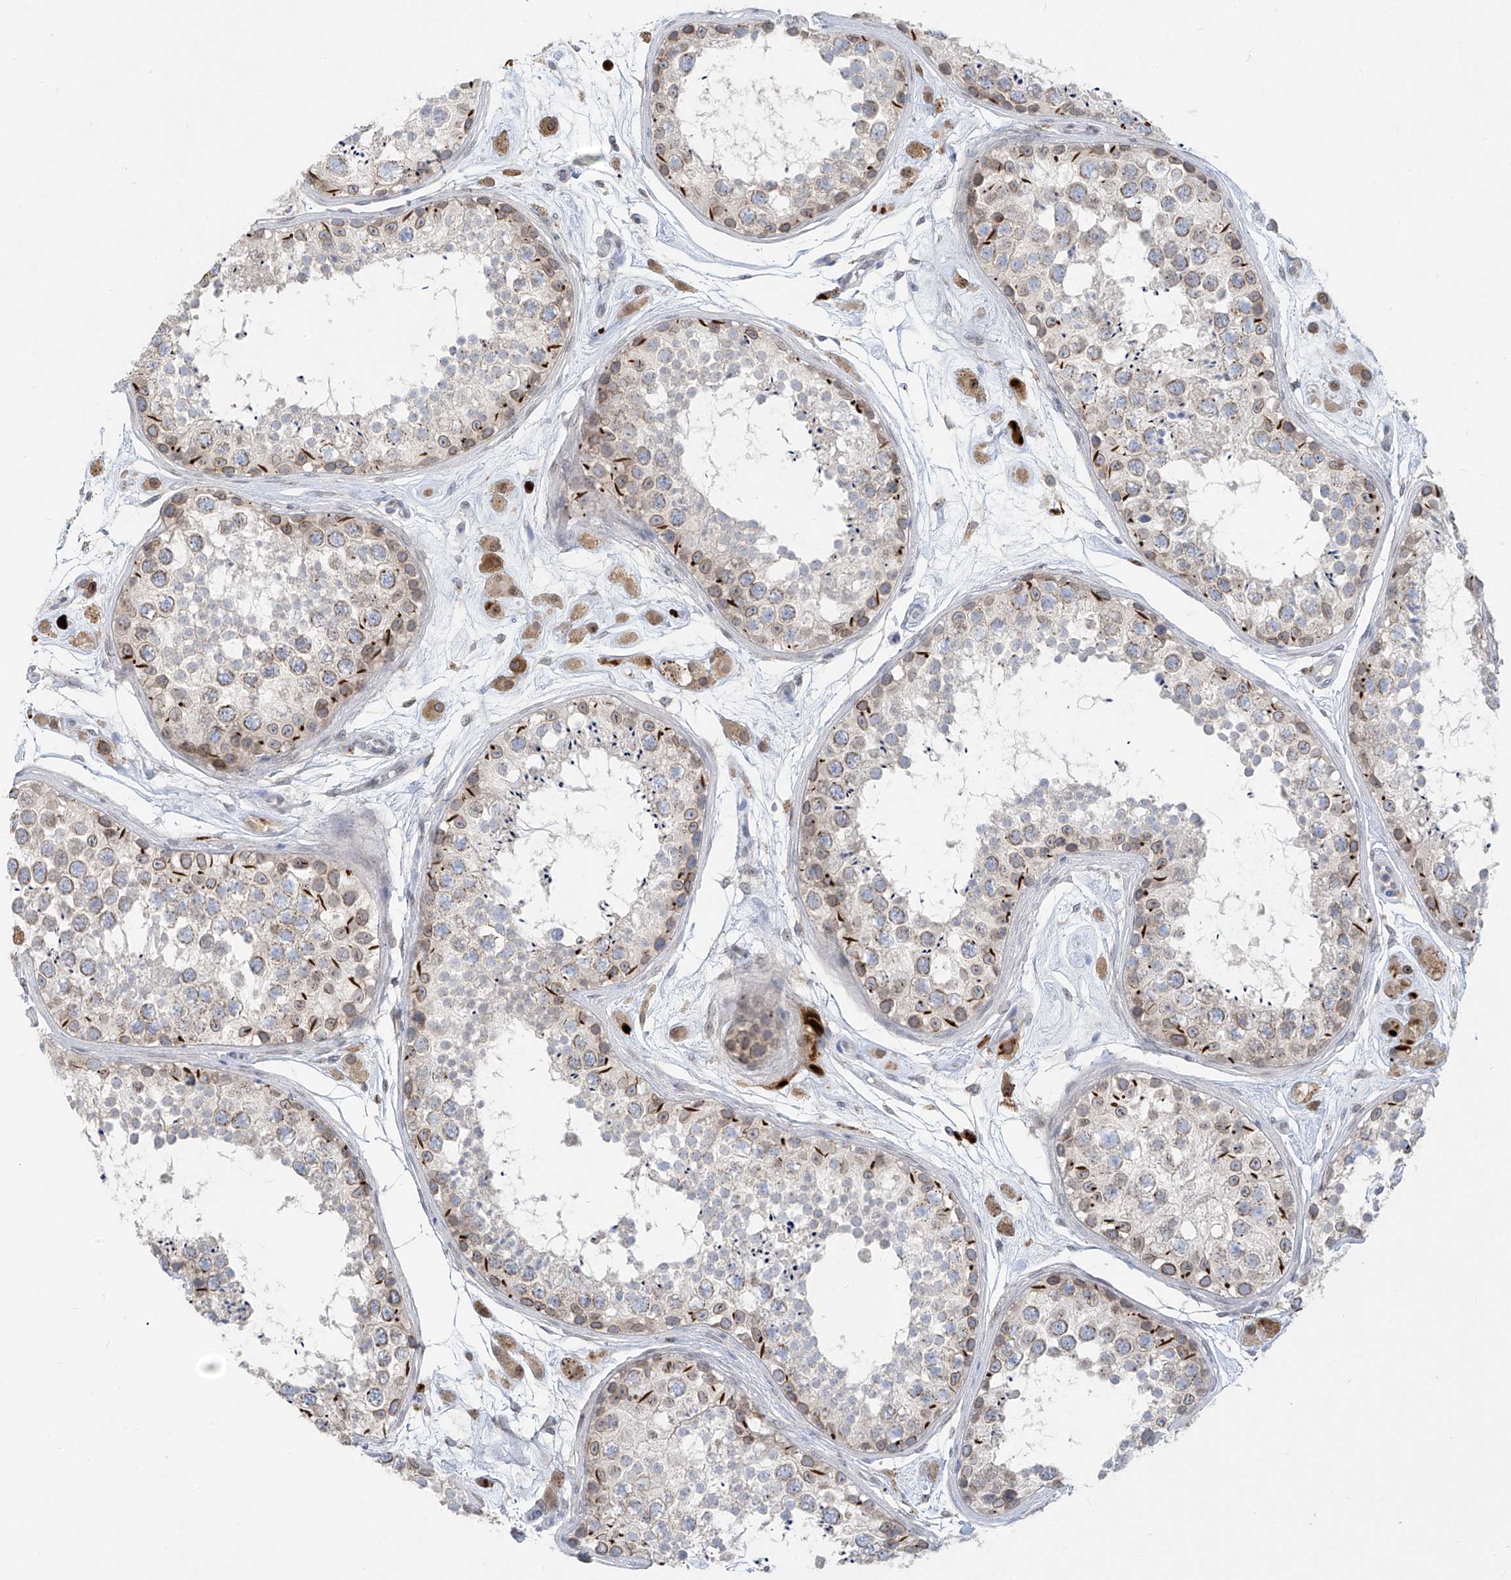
{"staining": {"intensity": "strong", "quantity": "<25%", "location": "cytoplasmic/membranous"}, "tissue": "testis", "cell_type": "Cells in seminiferous ducts", "image_type": "normal", "snomed": [{"axis": "morphology", "description": "Normal tissue, NOS"}, {"axis": "topography", "description": "Testis"}], "caption": "Immunohistochemistry (IHC) of benign human testis shows medium levels of strong cytoplasmic/membranous positivity in approximately <25% of cells in seminiferous ducts. (DAB = brown stain, brightfield microscopy at high magnification).", "gene": "KRTAP25", "patient": {"sex": "male", "age": 25}}